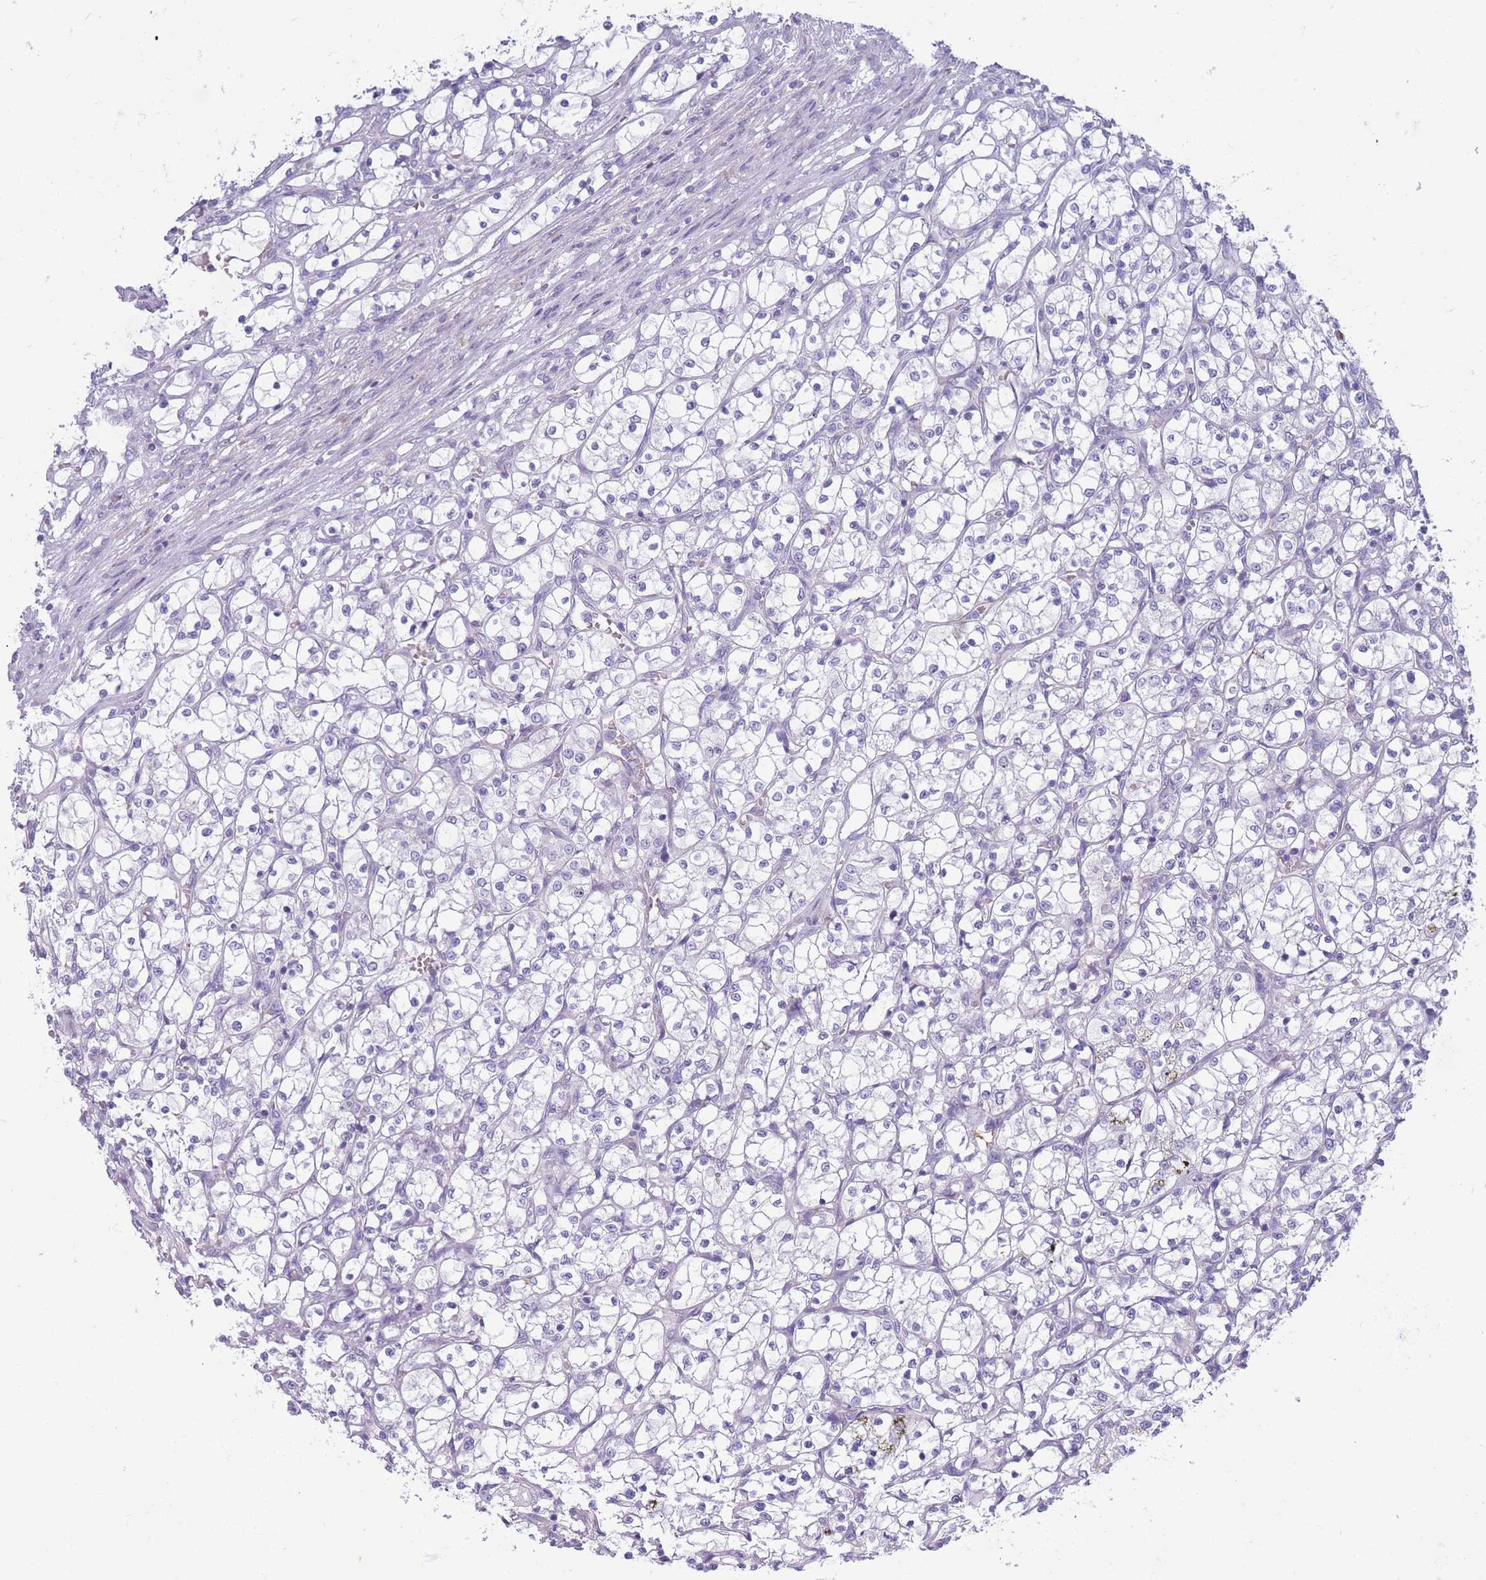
{"staining": {"intensity": "negative", "quantity": "none", "location": "none"}, "tissue": "renal cancer", "cell_type": "Tumor cells", "image_type": "cancer", "snomed": [{"axis": "morphology", "description": "Adenocarcinoma, NOS"}, {"axis": "topography", "description": "Kidney"}], "caption": "Tumor cells are negative for brown protein staining in renal adenocarcinoma. Nuclei are stained in blue.", "gene": "XKR8", "patient": {"sex": "female", "age": 69}}